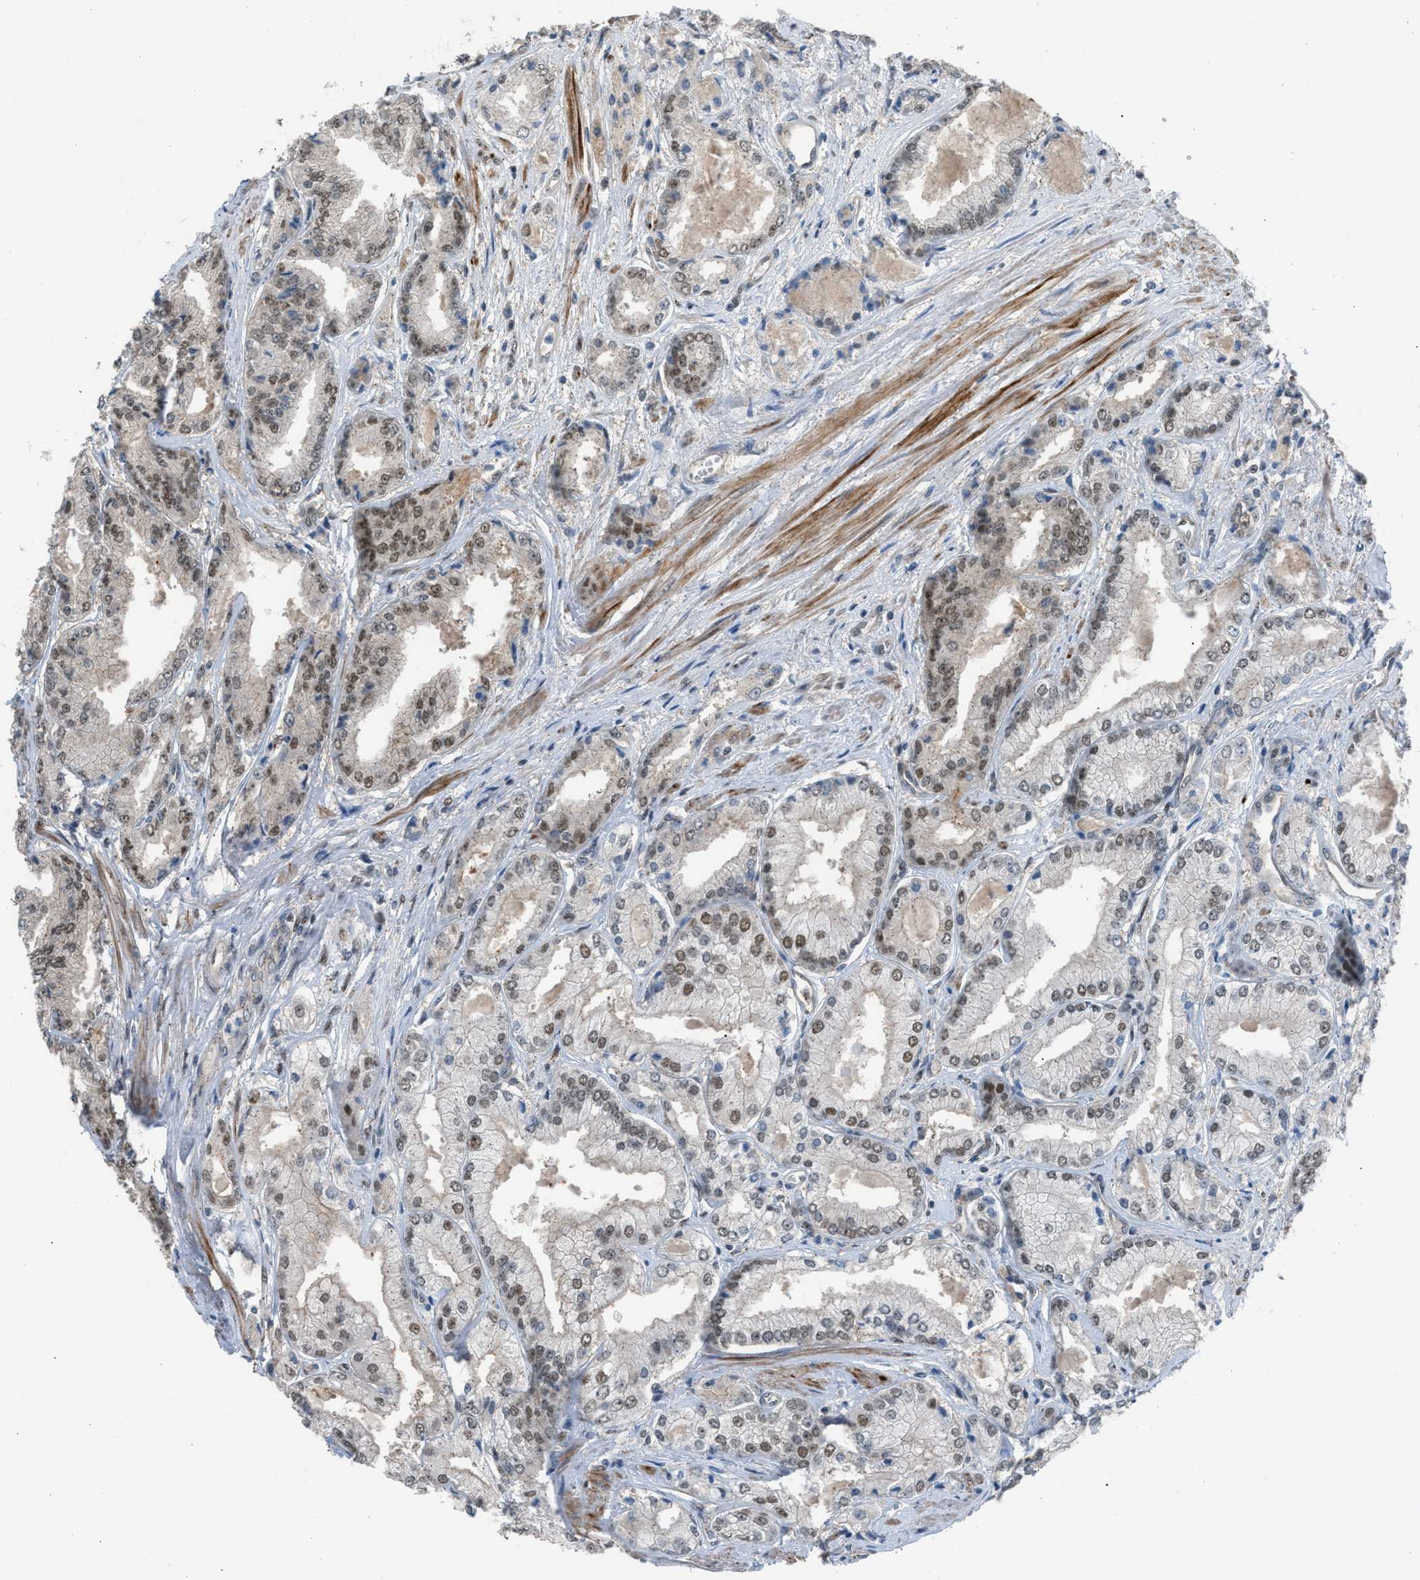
{"staining": {"intensity": "moderate", "quantity": "25%-75%", "location": "nuclear"}, "tissue": "prostate cancer", "cell_type": "Tumor cells", "image_type": "cancer", "snomed": [{"axis": "morphology", "description": "Adenocarcinoma, Low grade"}, {"axis": "topography", "description": "Prostate"}], "caption": "Immunohistochemistry (IHC) of human adenocarcinoma (low-grade) (prostate) demonstrates medium levels of moderate nuclear positivity in about 25%-75% of tumor cells. (Stains: DAB (3,3'-diaminobenzidine) in brown, nuclei in blue, Microscopy: brightfield microscopy at high magnification).", "gene": "CRTC1", "patient": {"sex": "male", "age": 52}}